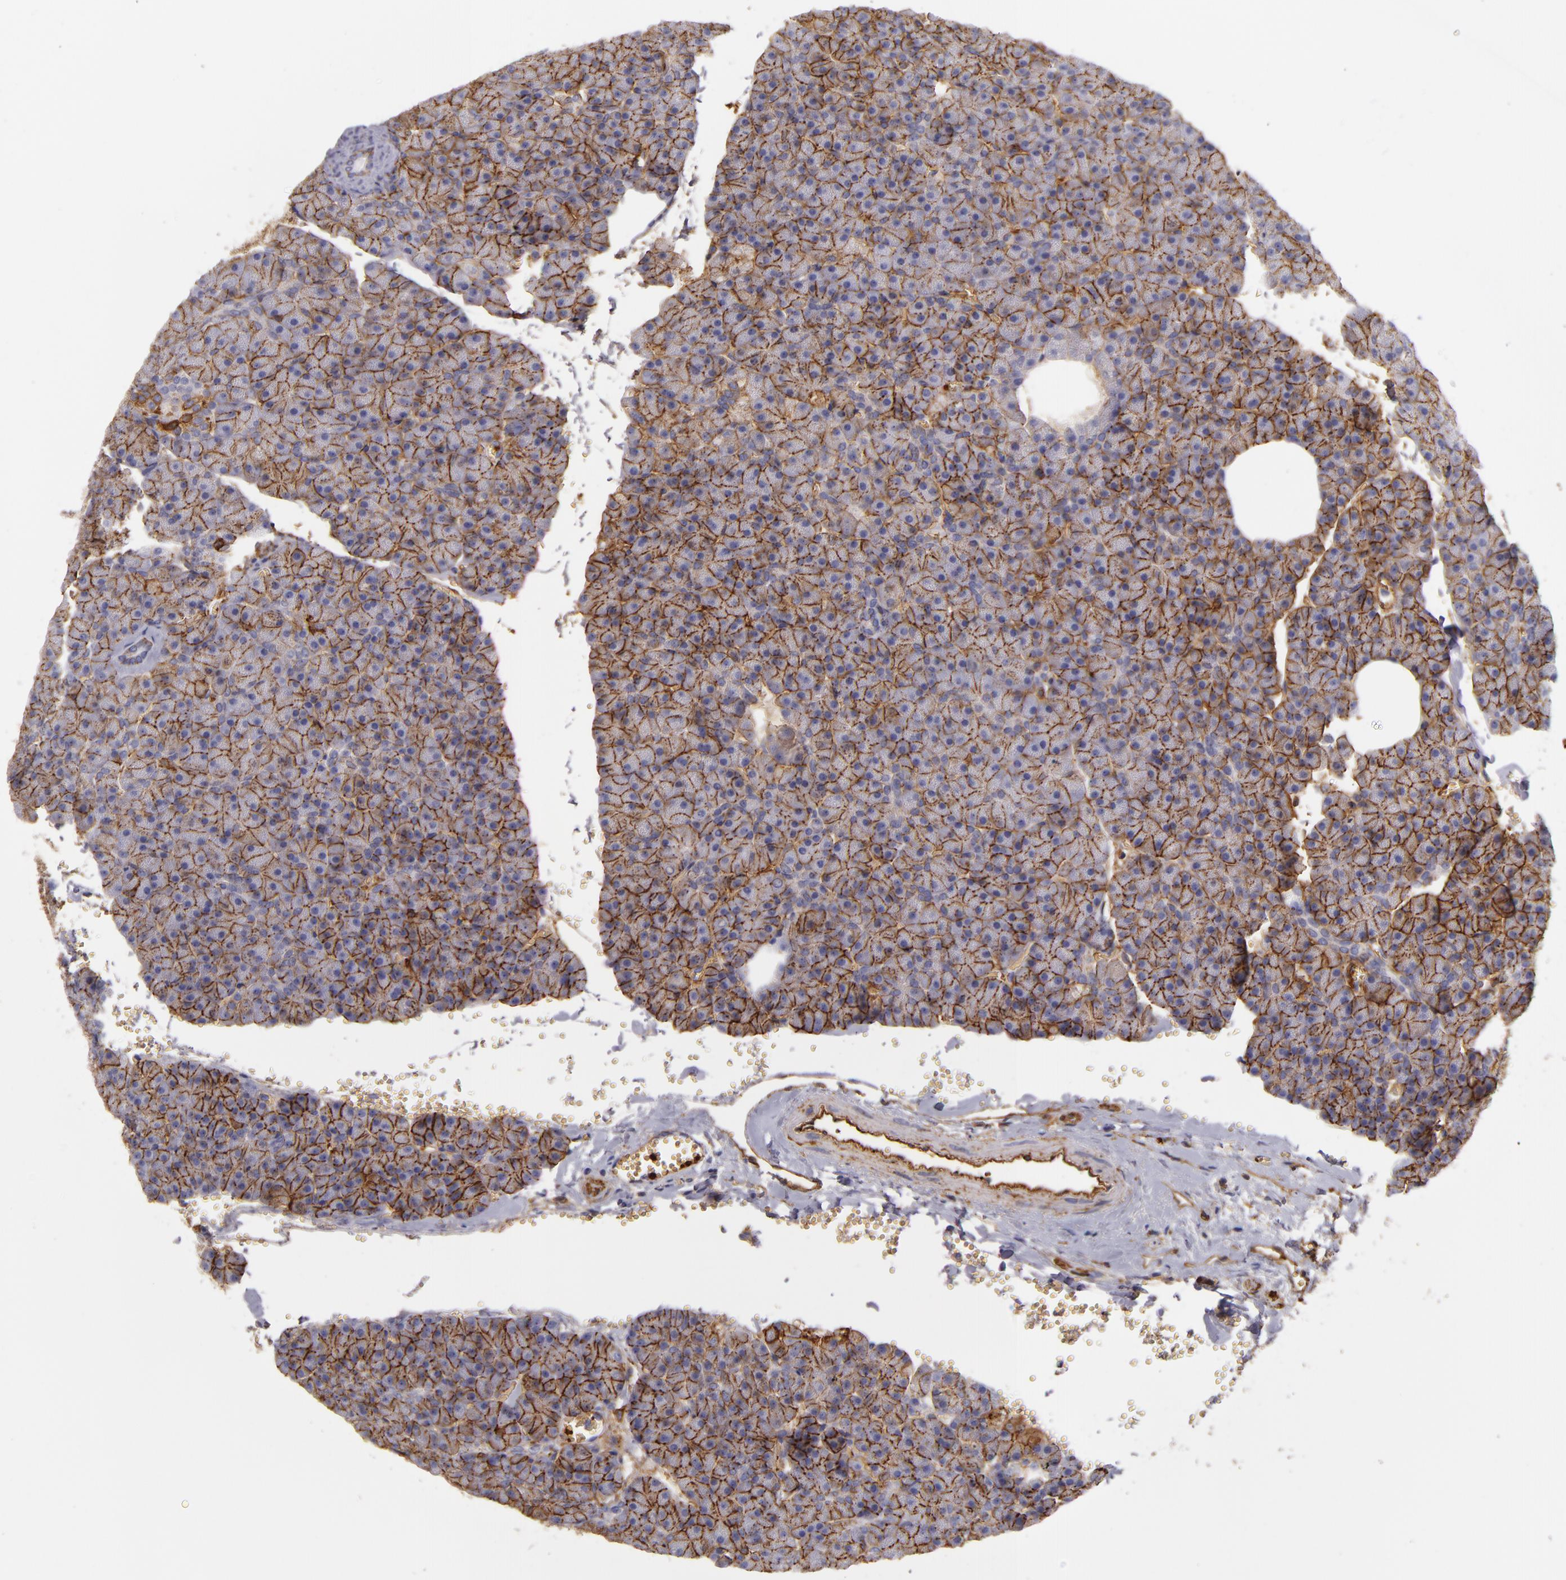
{"staining": {"intensity": "moderate", "quantity": ">75%", "location": "cytoplasmic/membranous"}, "tissue": "pancreas", "cell_type": "Exocrine glandular cells", "image_type": "normal", "snomed": [{"axis": "morphology", "description": "Normal tissue, NOS"}, {"axis": "topography", "description": "Pancreas"}], "caption": "Exocrine glandular cells demonstrate moderate cytoplasmic/membranous expression in approximately >75% of cells in benign pancreas.", "gene": "CD9", "patient": {"sex": "female", "age": 35}}